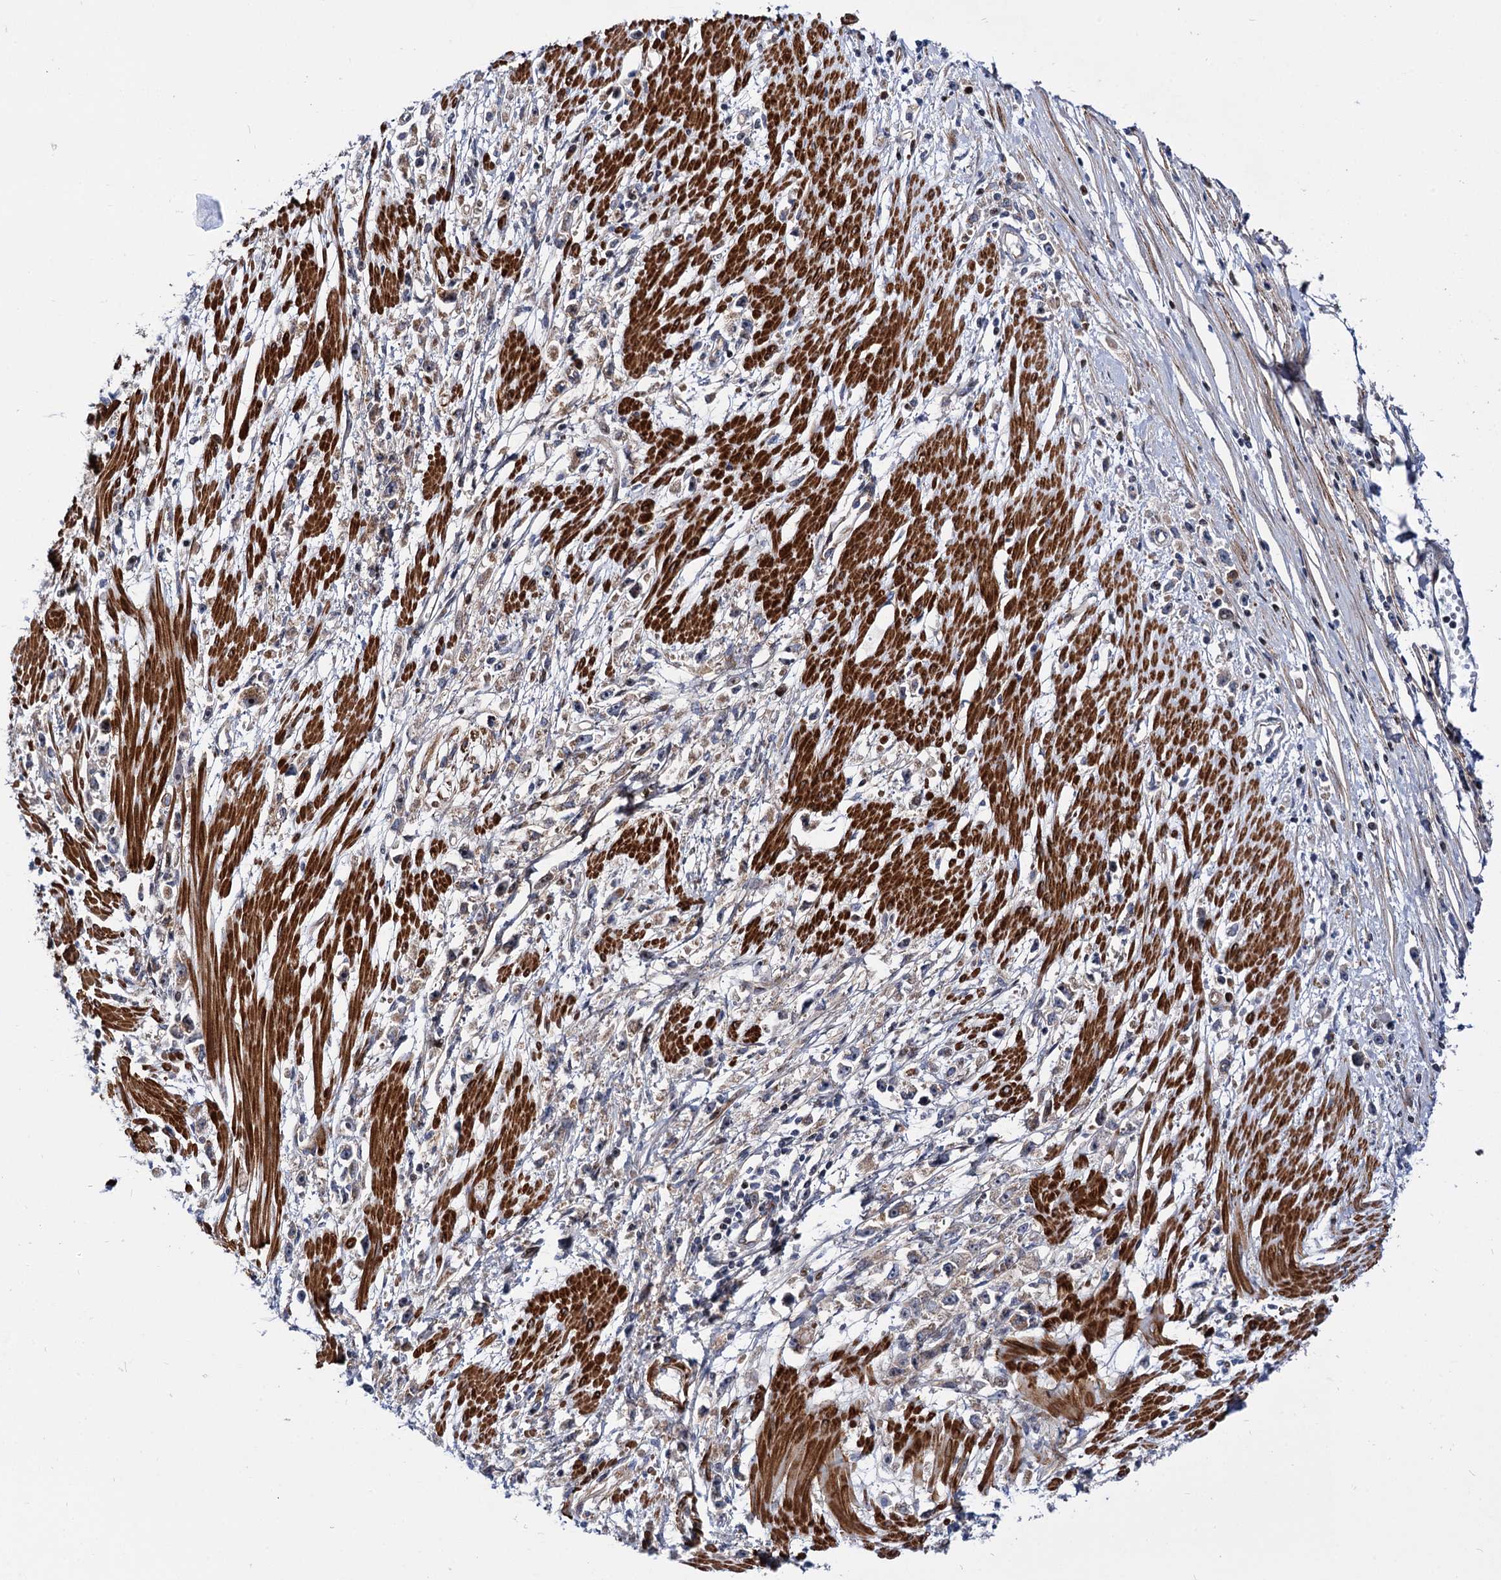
{"staining": {"intensity": "weak", "quantity": "25%-75%", "location": "cytoplasmic/membranous"}, "tissue": "stomach cancer", "cell_type": "Tumor cells", "image_type": "cancer", "snomed": [{"axis": "morphology", "description": "Adenocarcinoma, NOS"}, {"axis": "topography", "description": "Stomach"}], "caption": "A micrograph showing weak cytoplasmic/membranous staining in approximately 25%-75% of tumor cells in stomach cancer (adenocarcinoma), as visualized by brown immunohistochemical staining.", "gene": "THAP9", "patient": {"sex": "female", "age": 59}}